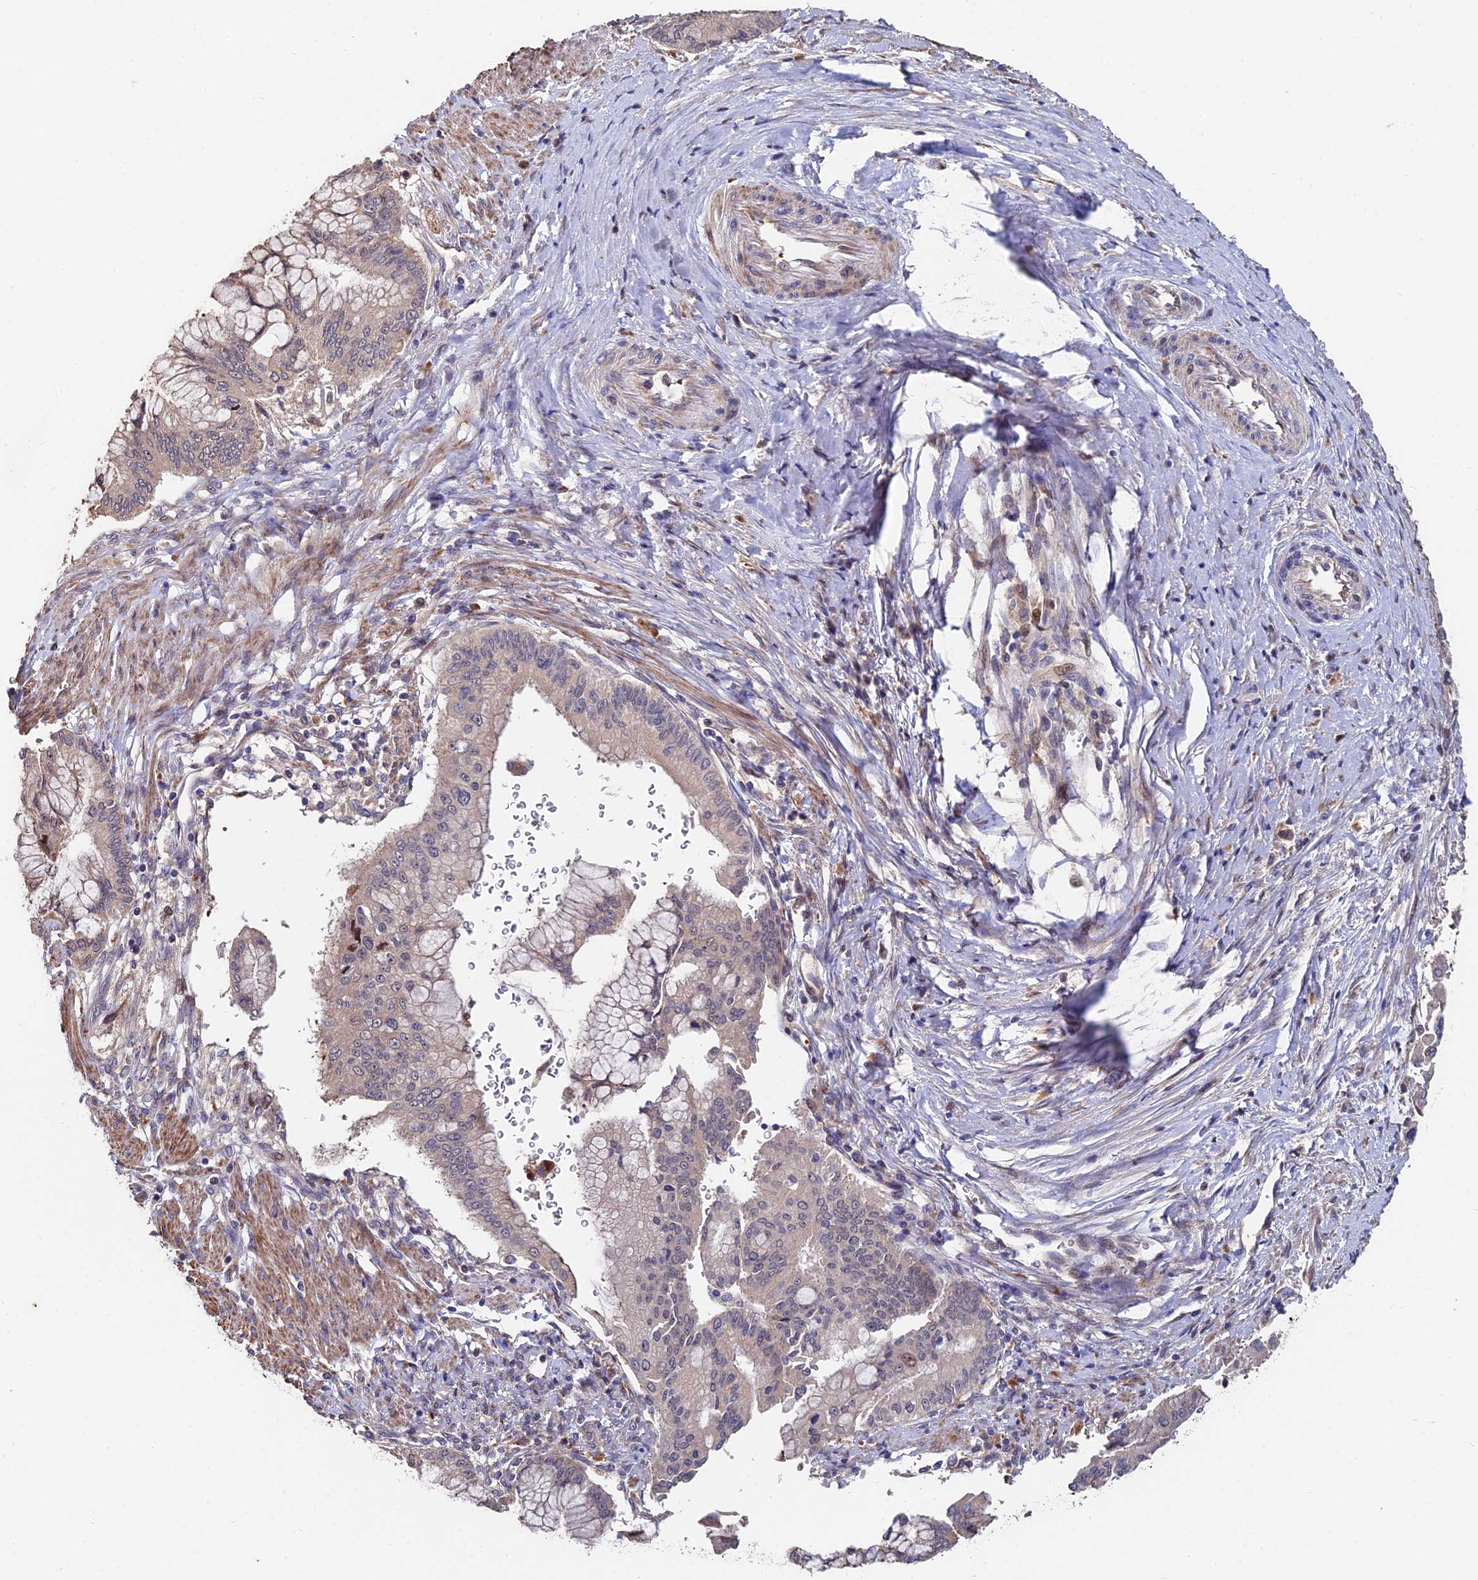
{"staining": {"intensity": "negative", "quantity": "none", "location": "none"}, "tissue": "pancreatic cancer", "cell_type": "Tumor cells", "image_type": "cancer", "snomed": [{"axis": "morphology", "description": "Adenocarcinoma, NOS"}, {"axis": "topography", "description": "Pancreas"}], "caption": "This is an immunohistochemistry (IHC) photomicrograph of adenocarcinoma (pancreatic). There is no staining in tumor cells.", "gene": "ACTR5", "patient": {"sex": "male", "age": 46}}